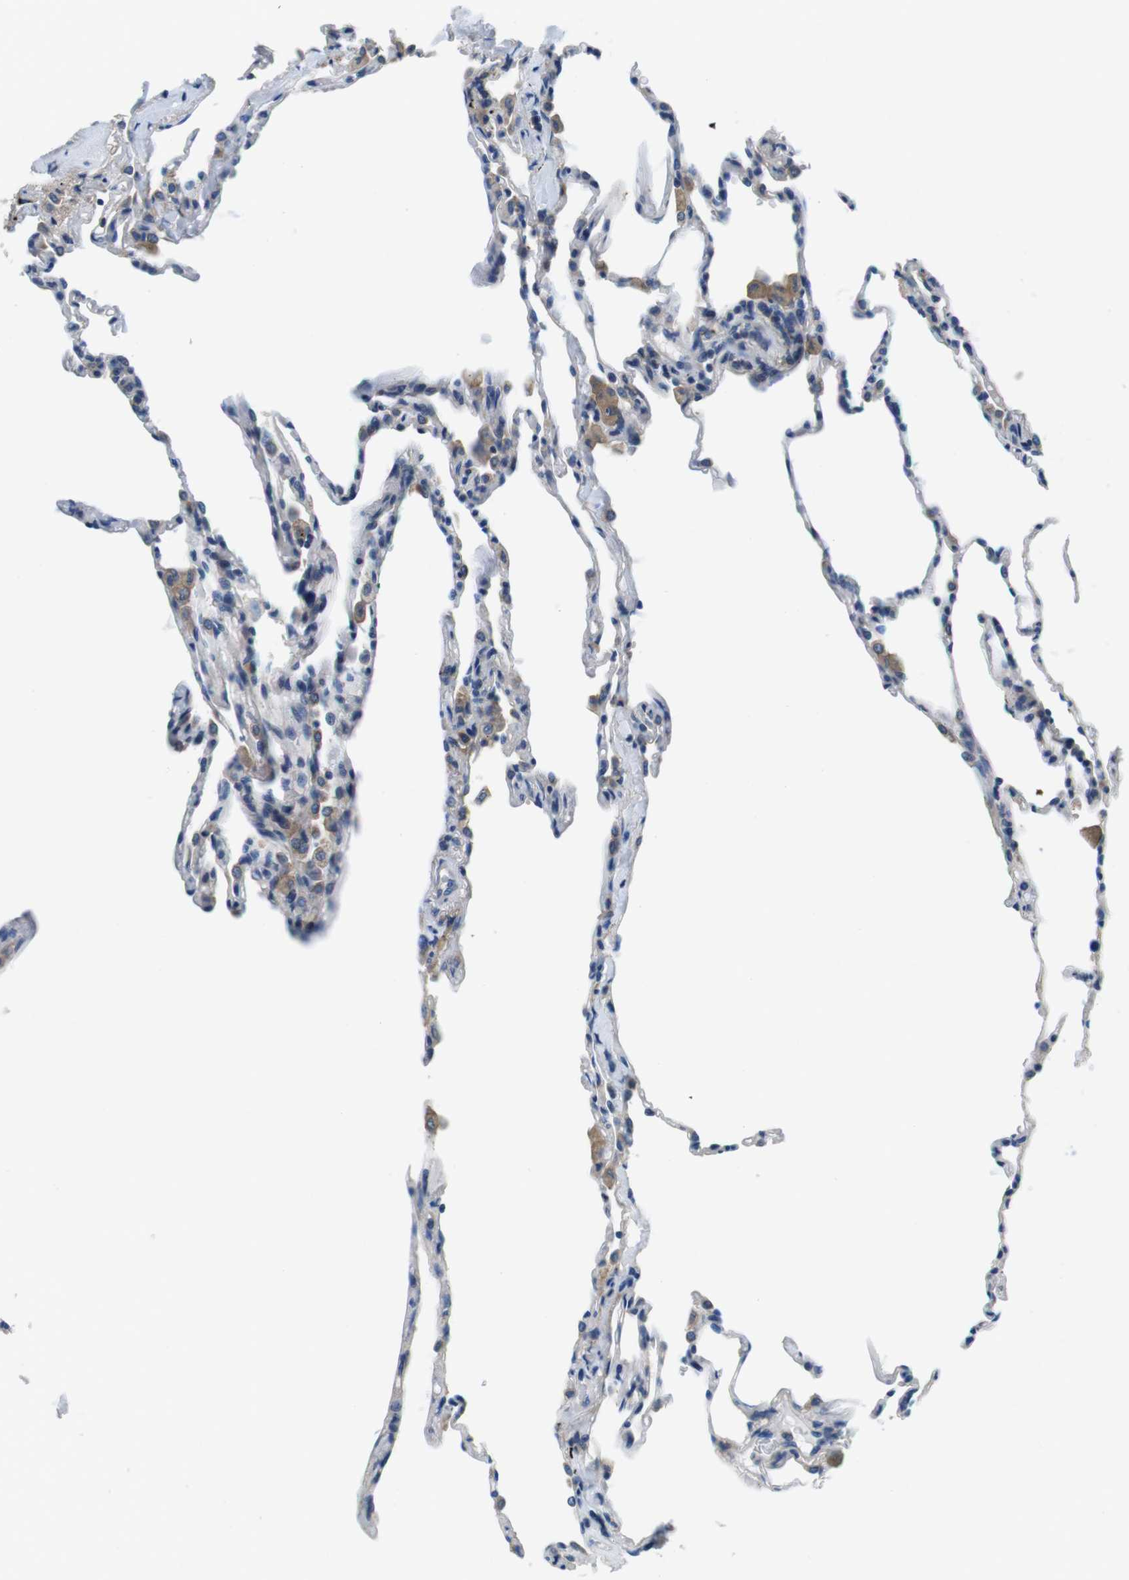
{"staining": {"intensity": "weak", "quantity": "<25%", "location": "cytoplasmic/membranous"}, "tissue": "lung", "cell_type": "Alveolar cells", "image_type": "normal", "snomed": [{"axis": "morphology", "description": "Normal tissue, NOS"}, {"axis": "topography", "description": "Lung"}], "caption": "The histopathology image shows no staining of alveolar cells in normal lung. Nuclei are stained in blue.", "gene": "DENND4C", "patient": {"sex": "male", "age": 59}}